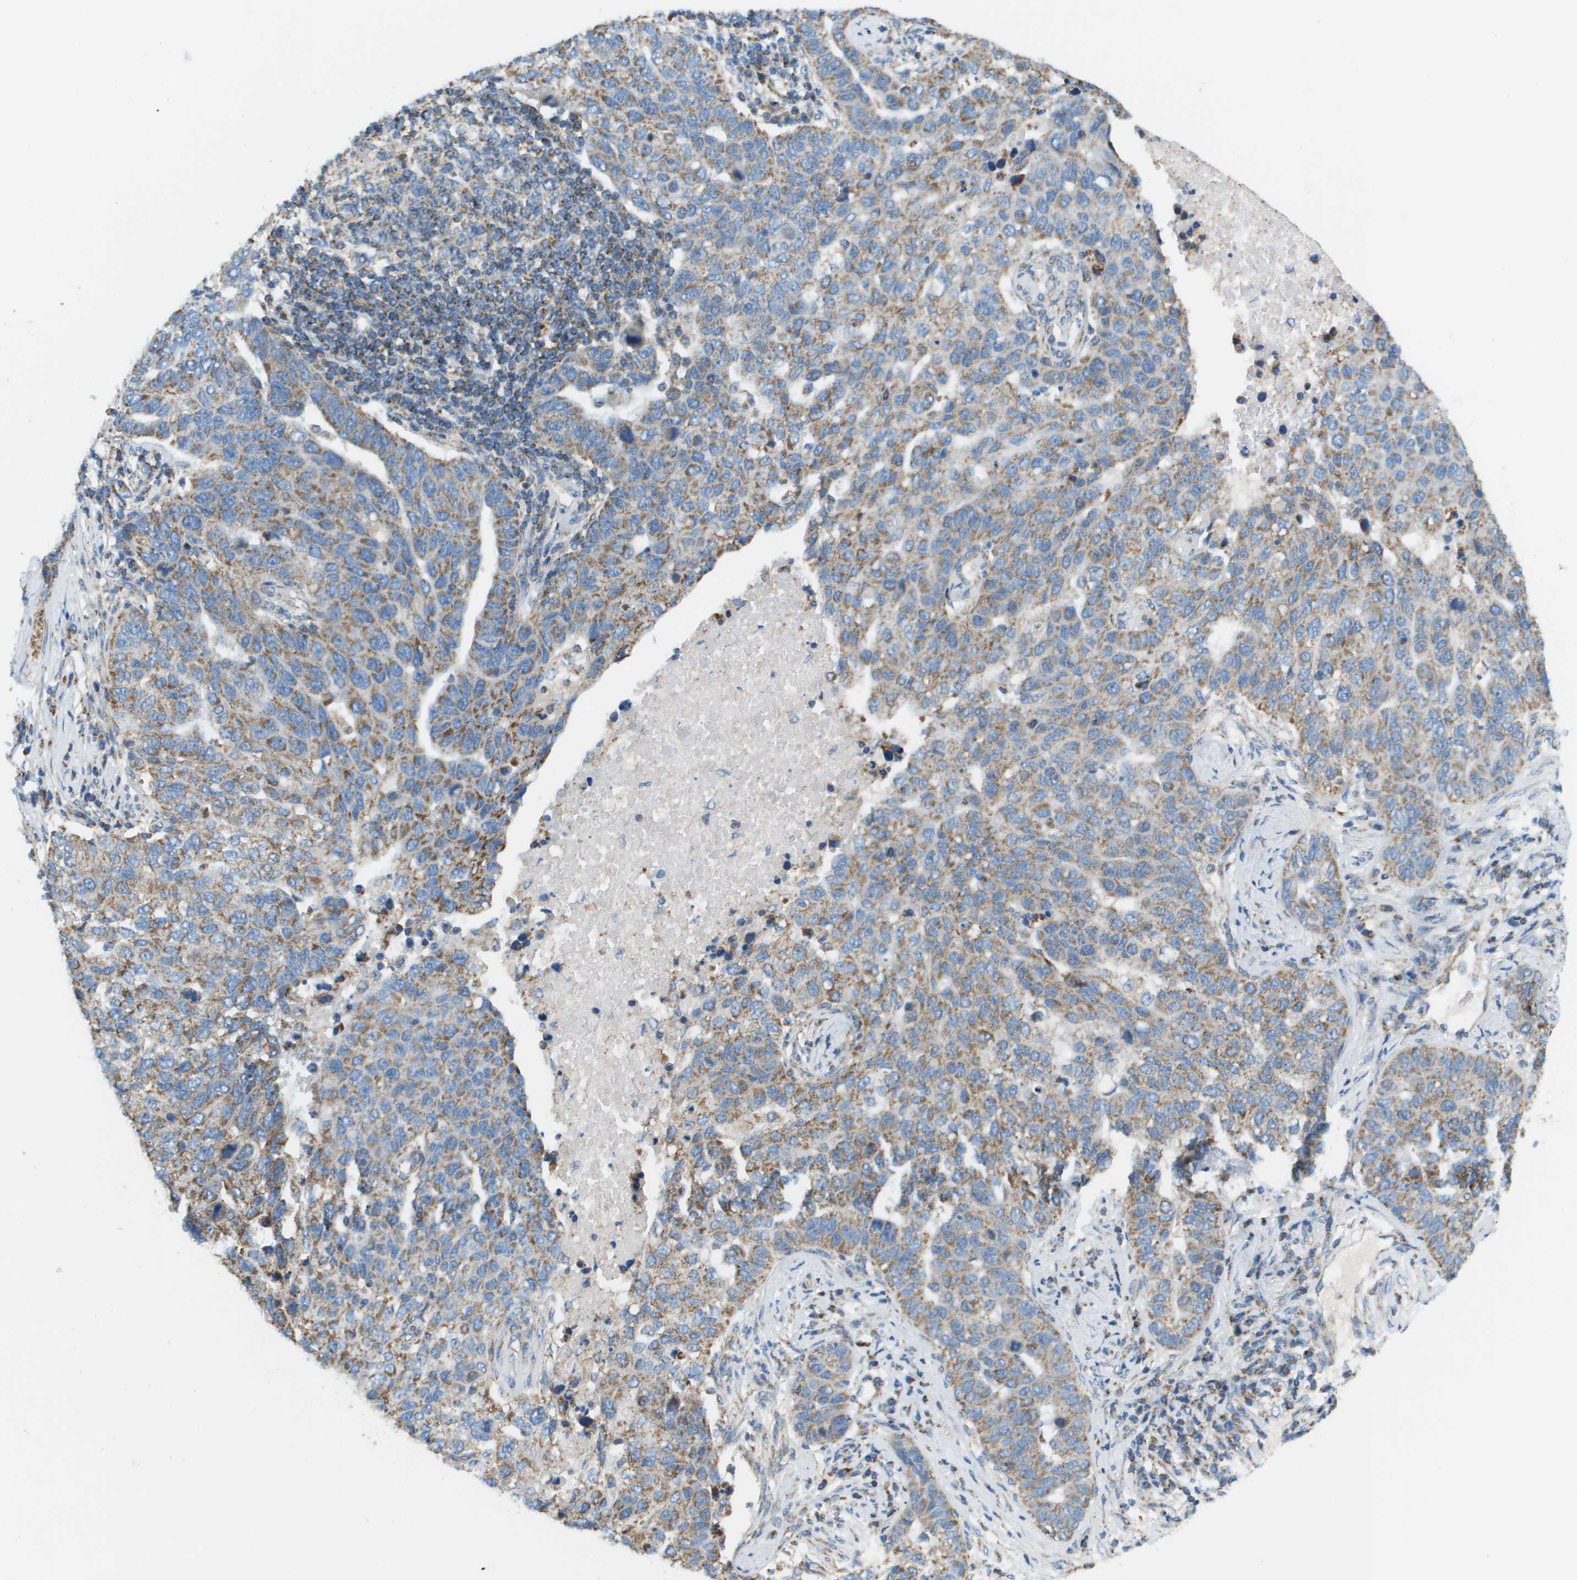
{"staining": {"intensity": "moderate", "quantity": ">75%", "location": "cytoplasmic/membranous"}, "tissue": "pancreatic cancer", "cell_type": "Tumor cells", "image_type": "cancer", "snomed": [{"axis": "morphology", "description": "Adenocarcinoma, NOS"}, {"axis": "topography", "description": "Pancreas"}], "caption": "This image exhibits immunohistochemistry staining of adenocarcinoma (pancreatic), with medium moderate cytoplasmic/membranous positivity in about >75% of tumor cells.", "gene": "TAOK3", "patient": {"sex": "female", "age": 61}}